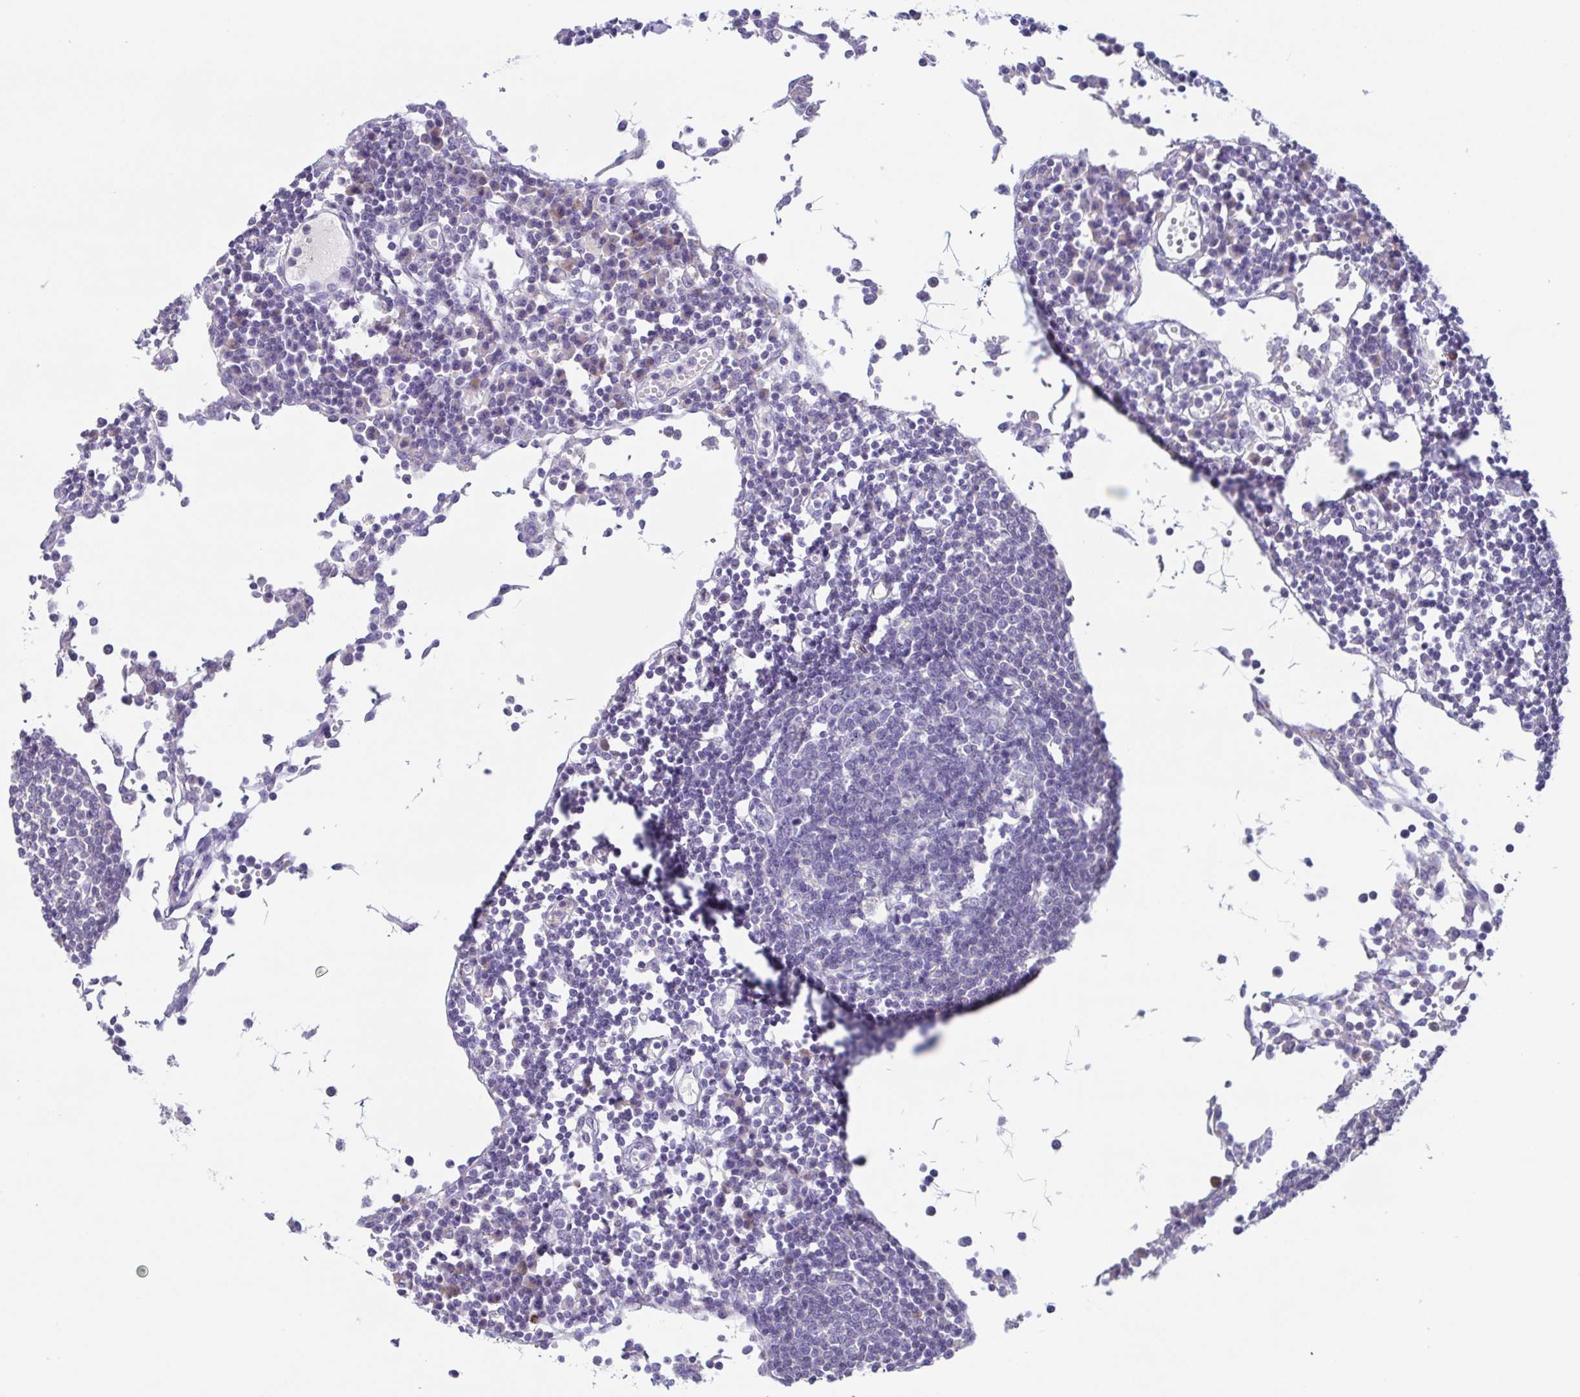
{"staining": {"intensity": "negative", "quantity": "none", "location": "none"}, "tissue": "lymph node", "cell_type": "Germinal center cells", "image_type": "normal", "snomed": [{"axis": "morphology", "description": "Normal tissue, NOS"}, {"axis": "topography", "description": "Lymph node"}], "caption": "An image of human lymph node is negative for staining in germinal center cells. (DAB immunohistochemistry (IHC) visualized using brightfield microscopy, high magnification).", "gene": "ARPP21", "patient": {"sex": "female", "age": 78}}